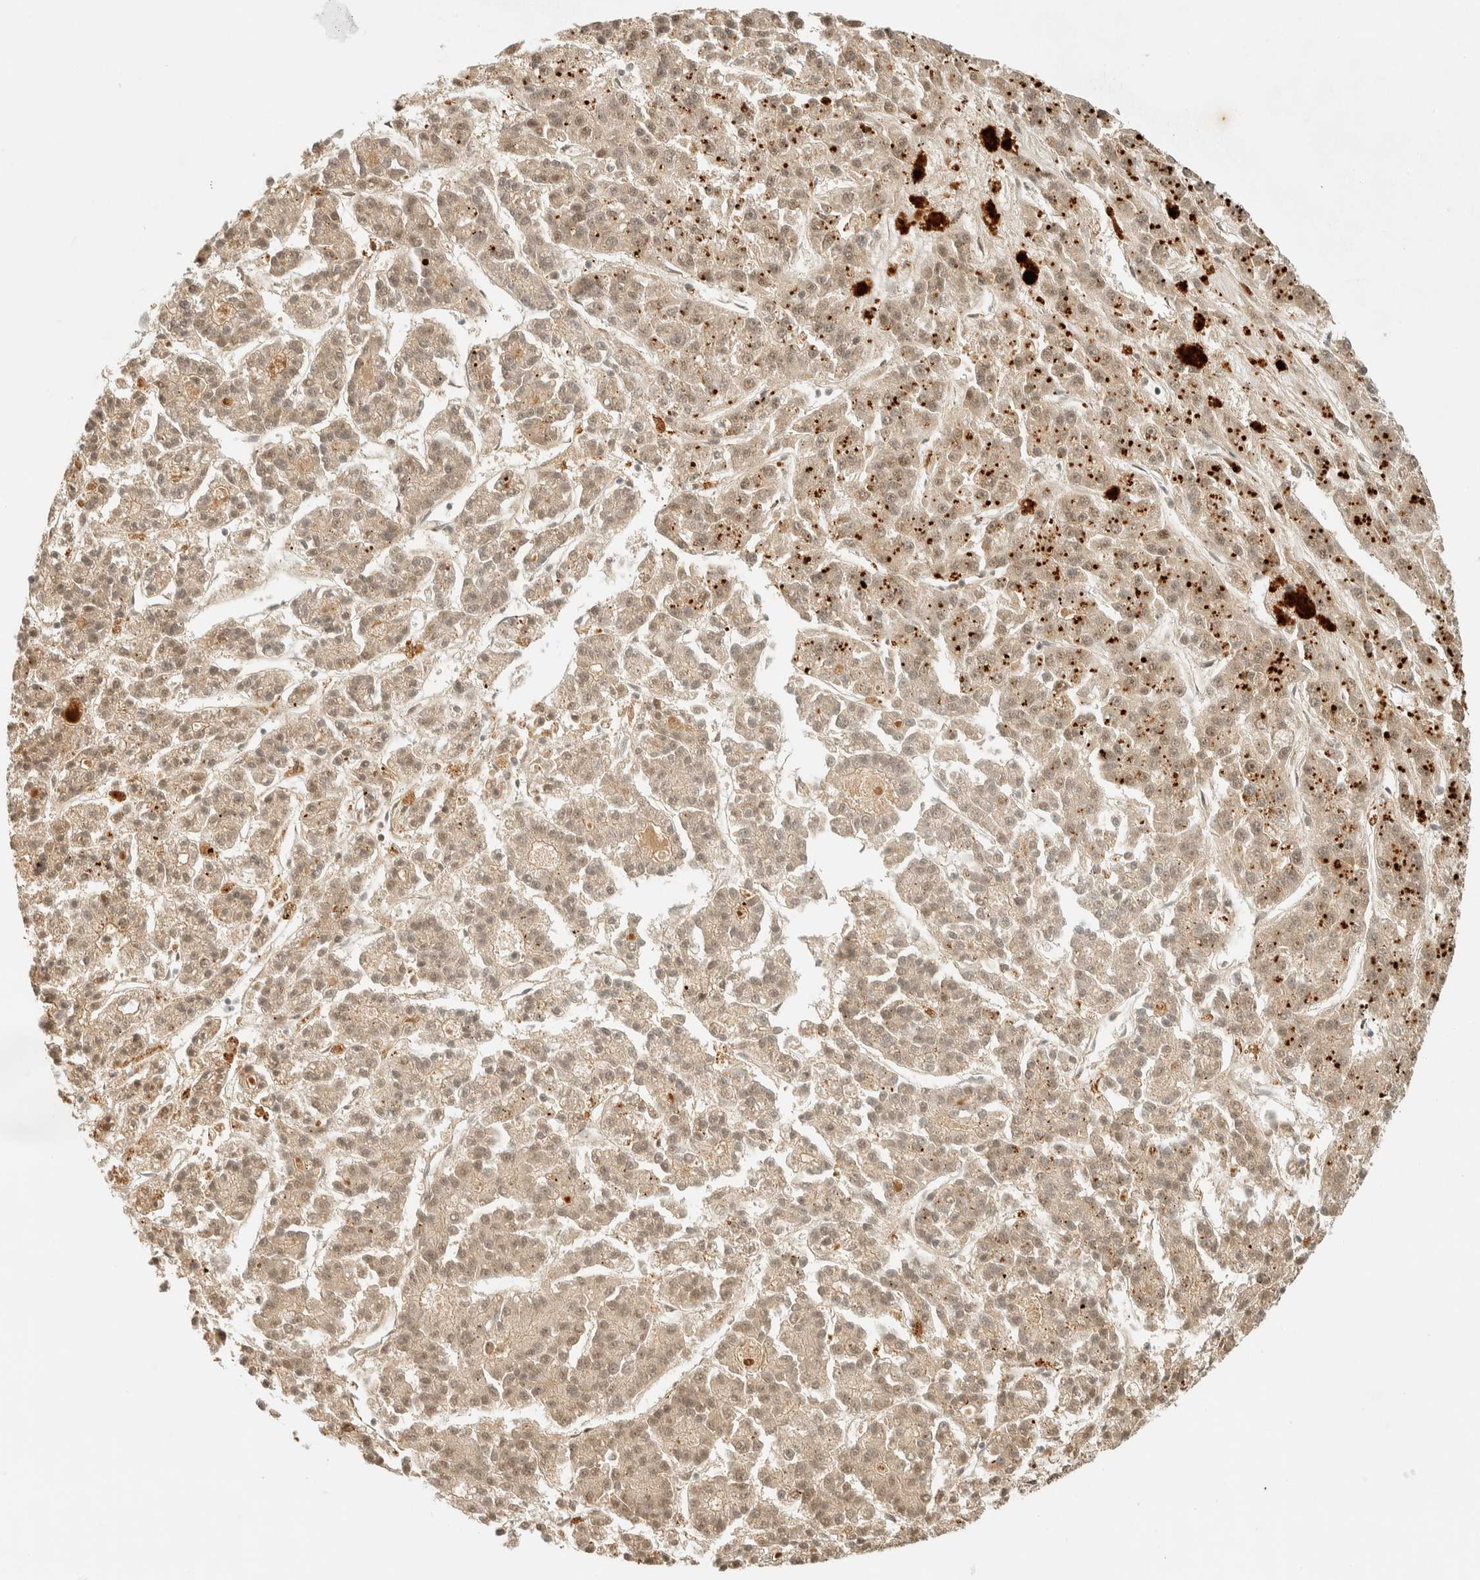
{"staining": {"intensity": "weak", "quantity": ">75%", "location": "cytoplasmic/membranous,nuclear"}, "tissue": "liver cancer", "cell_type": "Tumor cells", "image_type": "cancer", "snomed": [{"axis": "morphology", "description": "Carcinoma, Hepatocellular, NOS"}, {"axis": "topography", "description": "Liver"}], "caption": "Immunohistochemistry (IHC) staining of liver hepatocellular carcinoma, which reveals low levels of weak cytoplasmic/membranous and nuclear expression in about >75% of tumor cells indicating weak cytoplasmic/membranous and nuclear protein staining. The staining was performed using DAB (3,3'-diaminobenzidine) (brown) for protein detection and nuclei were counterstained in hematoxylin (blue).", "gene": "SIK1", "patient": {"sex": "male", "age": 70}}